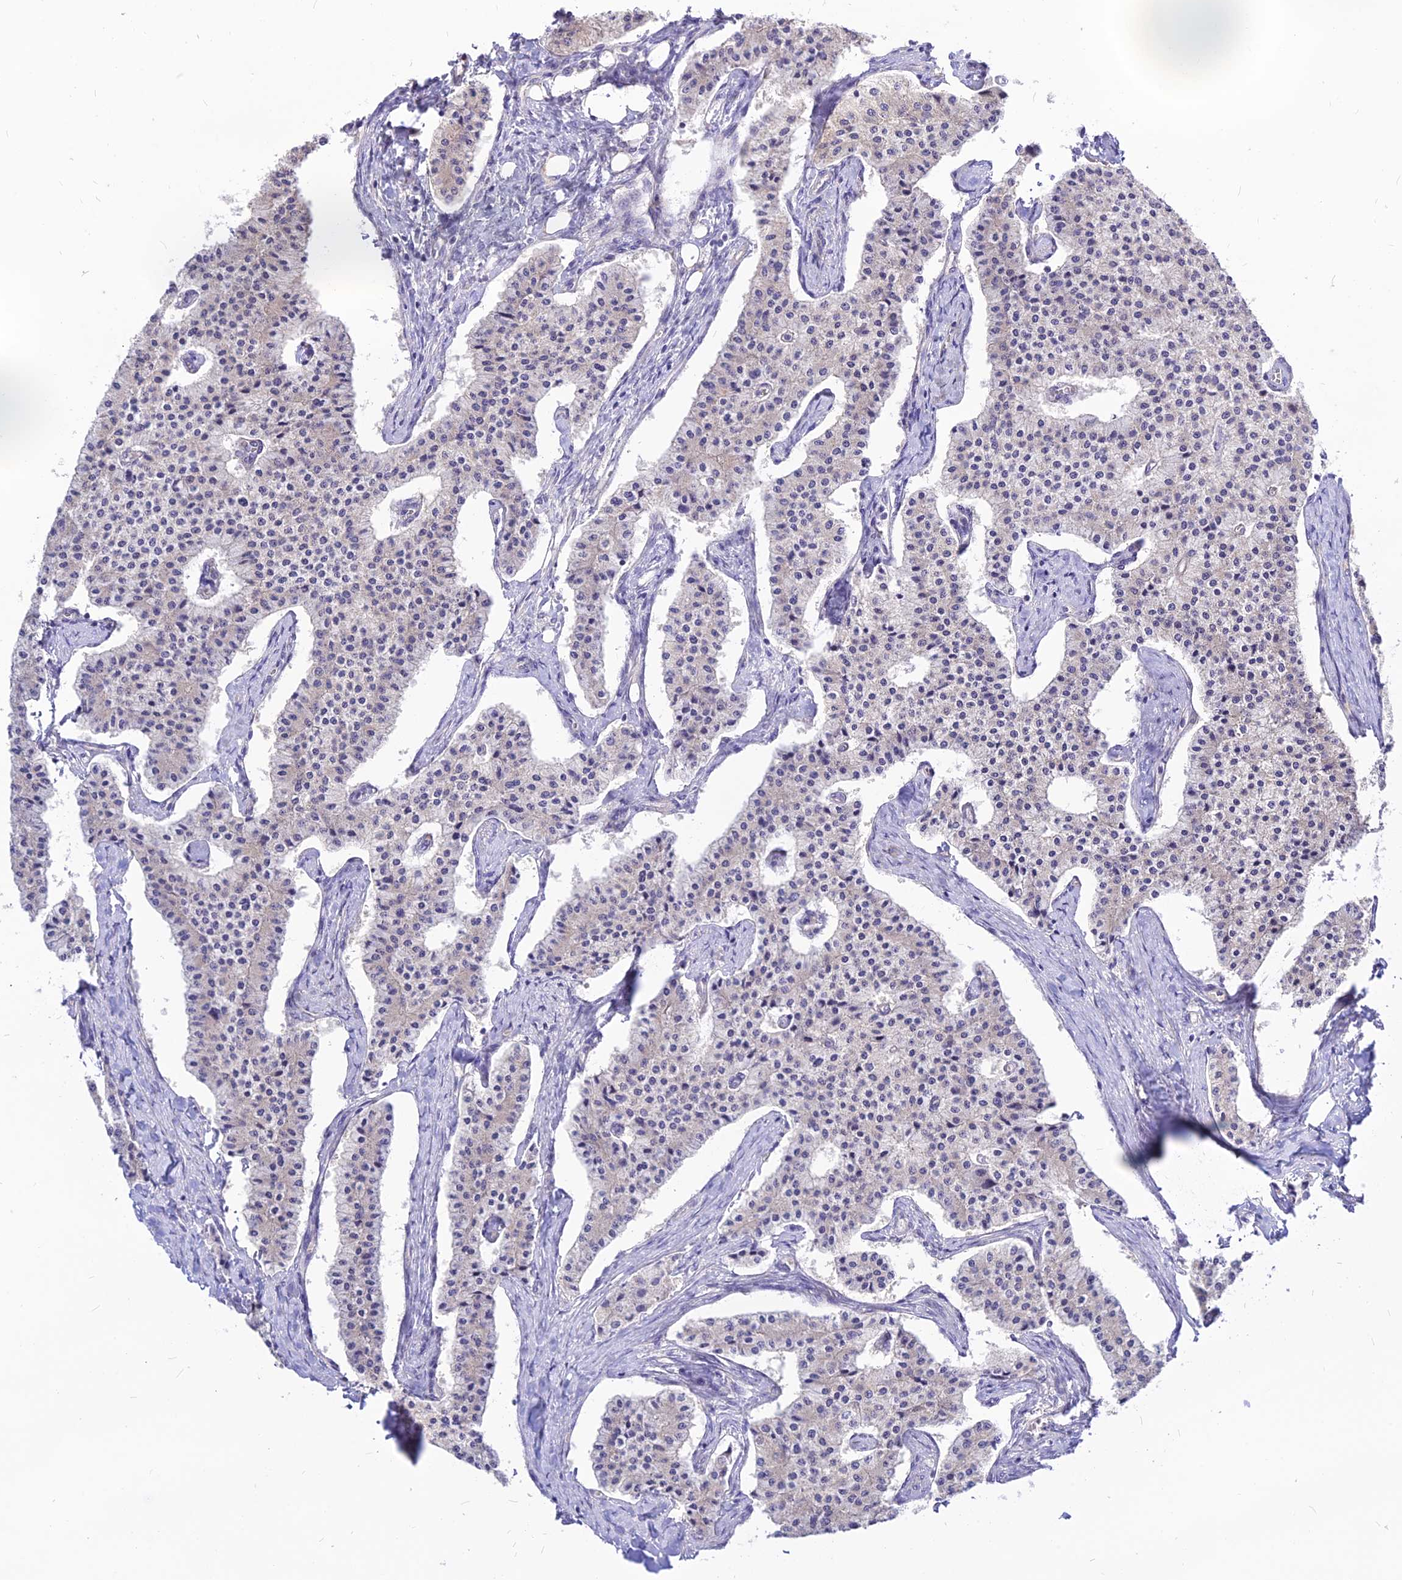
{"staining": {"intensity": "negative", "quantity": "none", "location": "none"}, "tissue": "carcinoid", "cell_type": "Tumor cells", "image_type": "cancer", "snomed": [{"axis": "morphology", "description": "Carcinoid, malignant, NOS"}, {"axis": "topography", "description": "Colon"}], "caption": "Immunohistochemical staining of human carcinoid (malignant) exhibits no significant staining in tumor cells. (DAB (3,3'-diaminobenzidine) immunohistochemistry (IHC) visualized using brightfield microscopy, high magnification).", "gene": "CZIB", "patient": {"sex": "female", "age": 52}}